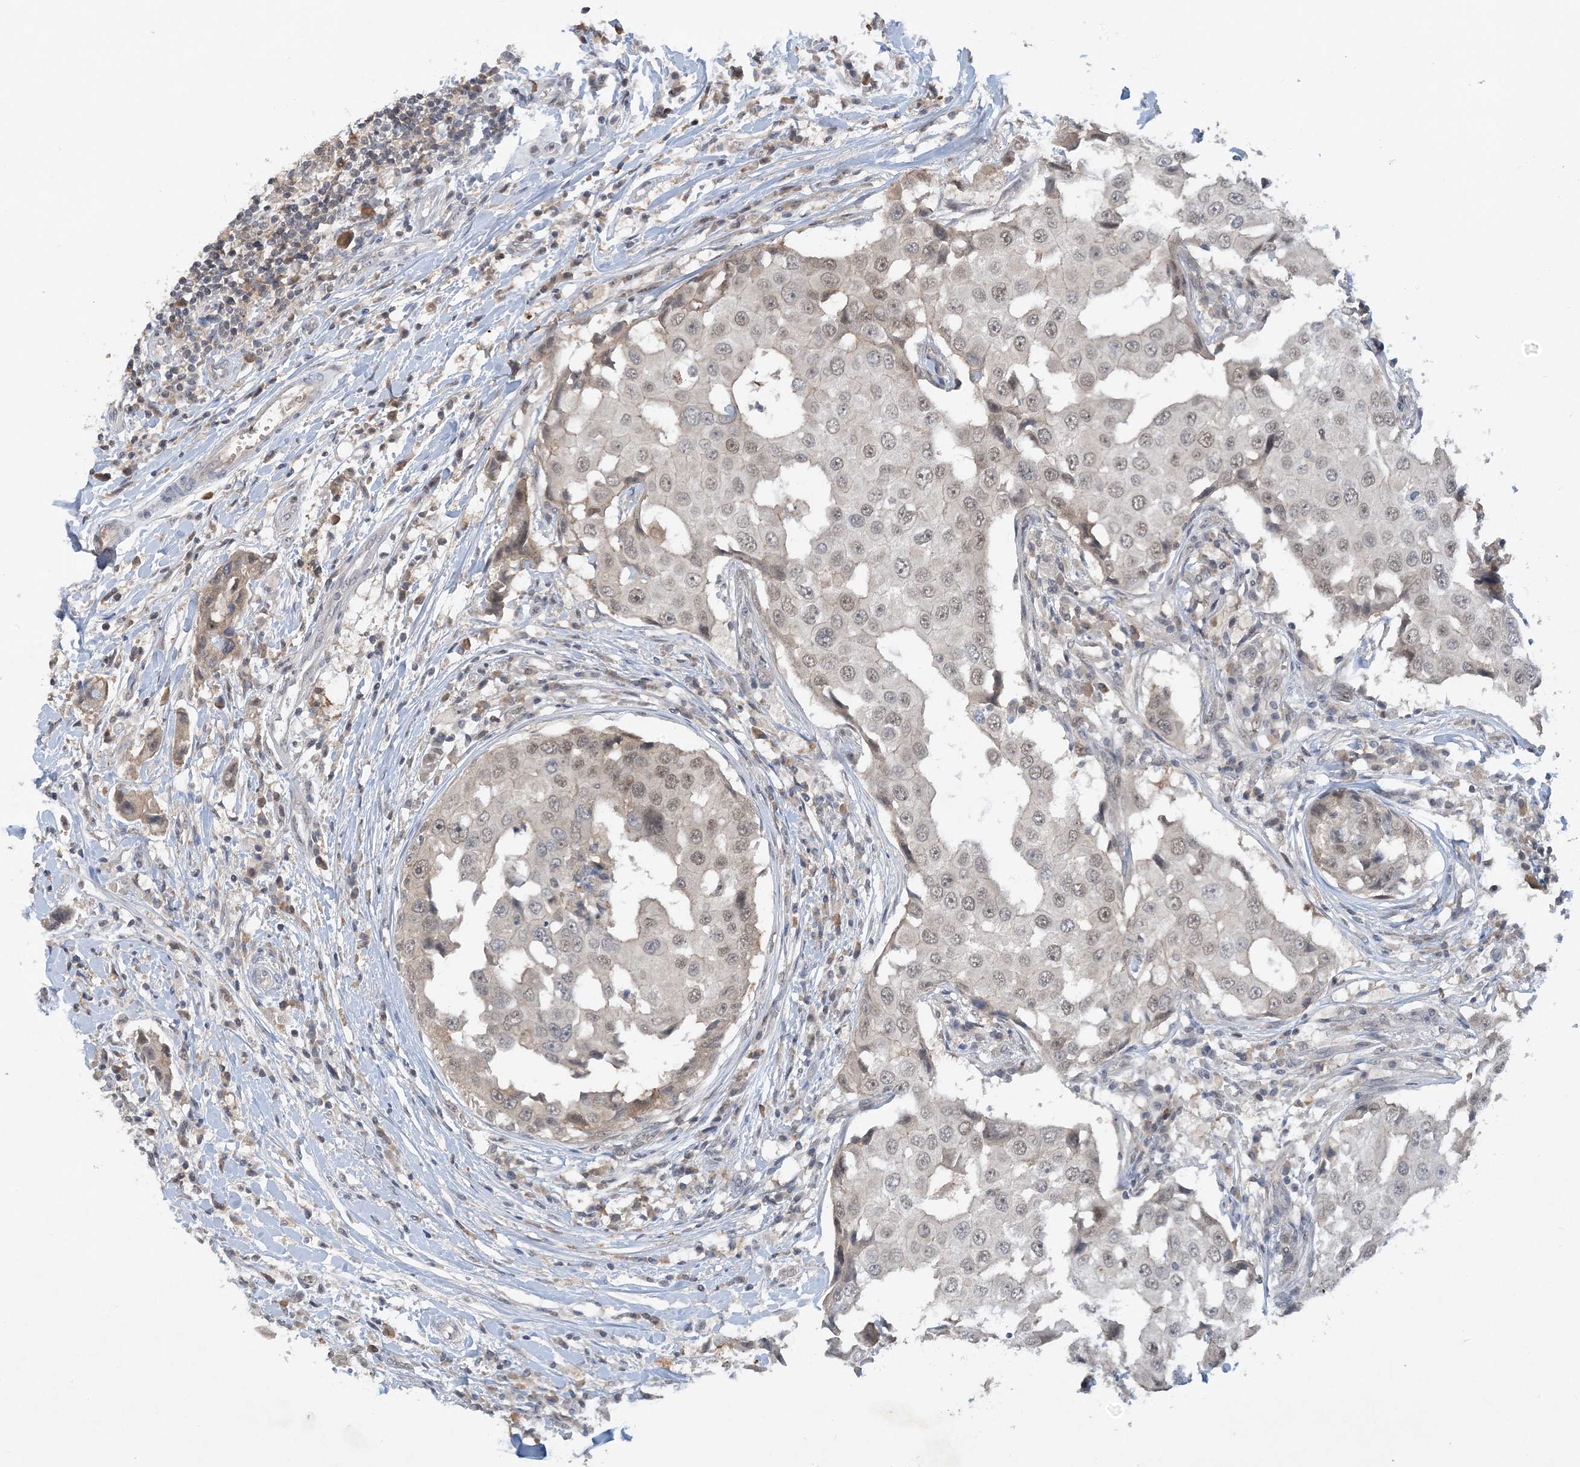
{"staining": {"intensity": "weak", "quantity": "25%-75%", "location": "nuclear"}, "tissue": "breast cancer", "cell_type": "Tumor cells", "image_type": "cancer", "snomed": [{"axis": "morphology", "description": "Duct carcinoma"}, {"axis": "topography", "description": "Breast"}], "caption": "This is an image of immunohistochemistry (IHC) staining of breast cancer, which shows weak positivity in the nuclear of tumor cells.", "gene": "UBE2E1", "patient": {"sex": "female", "age": 27}}